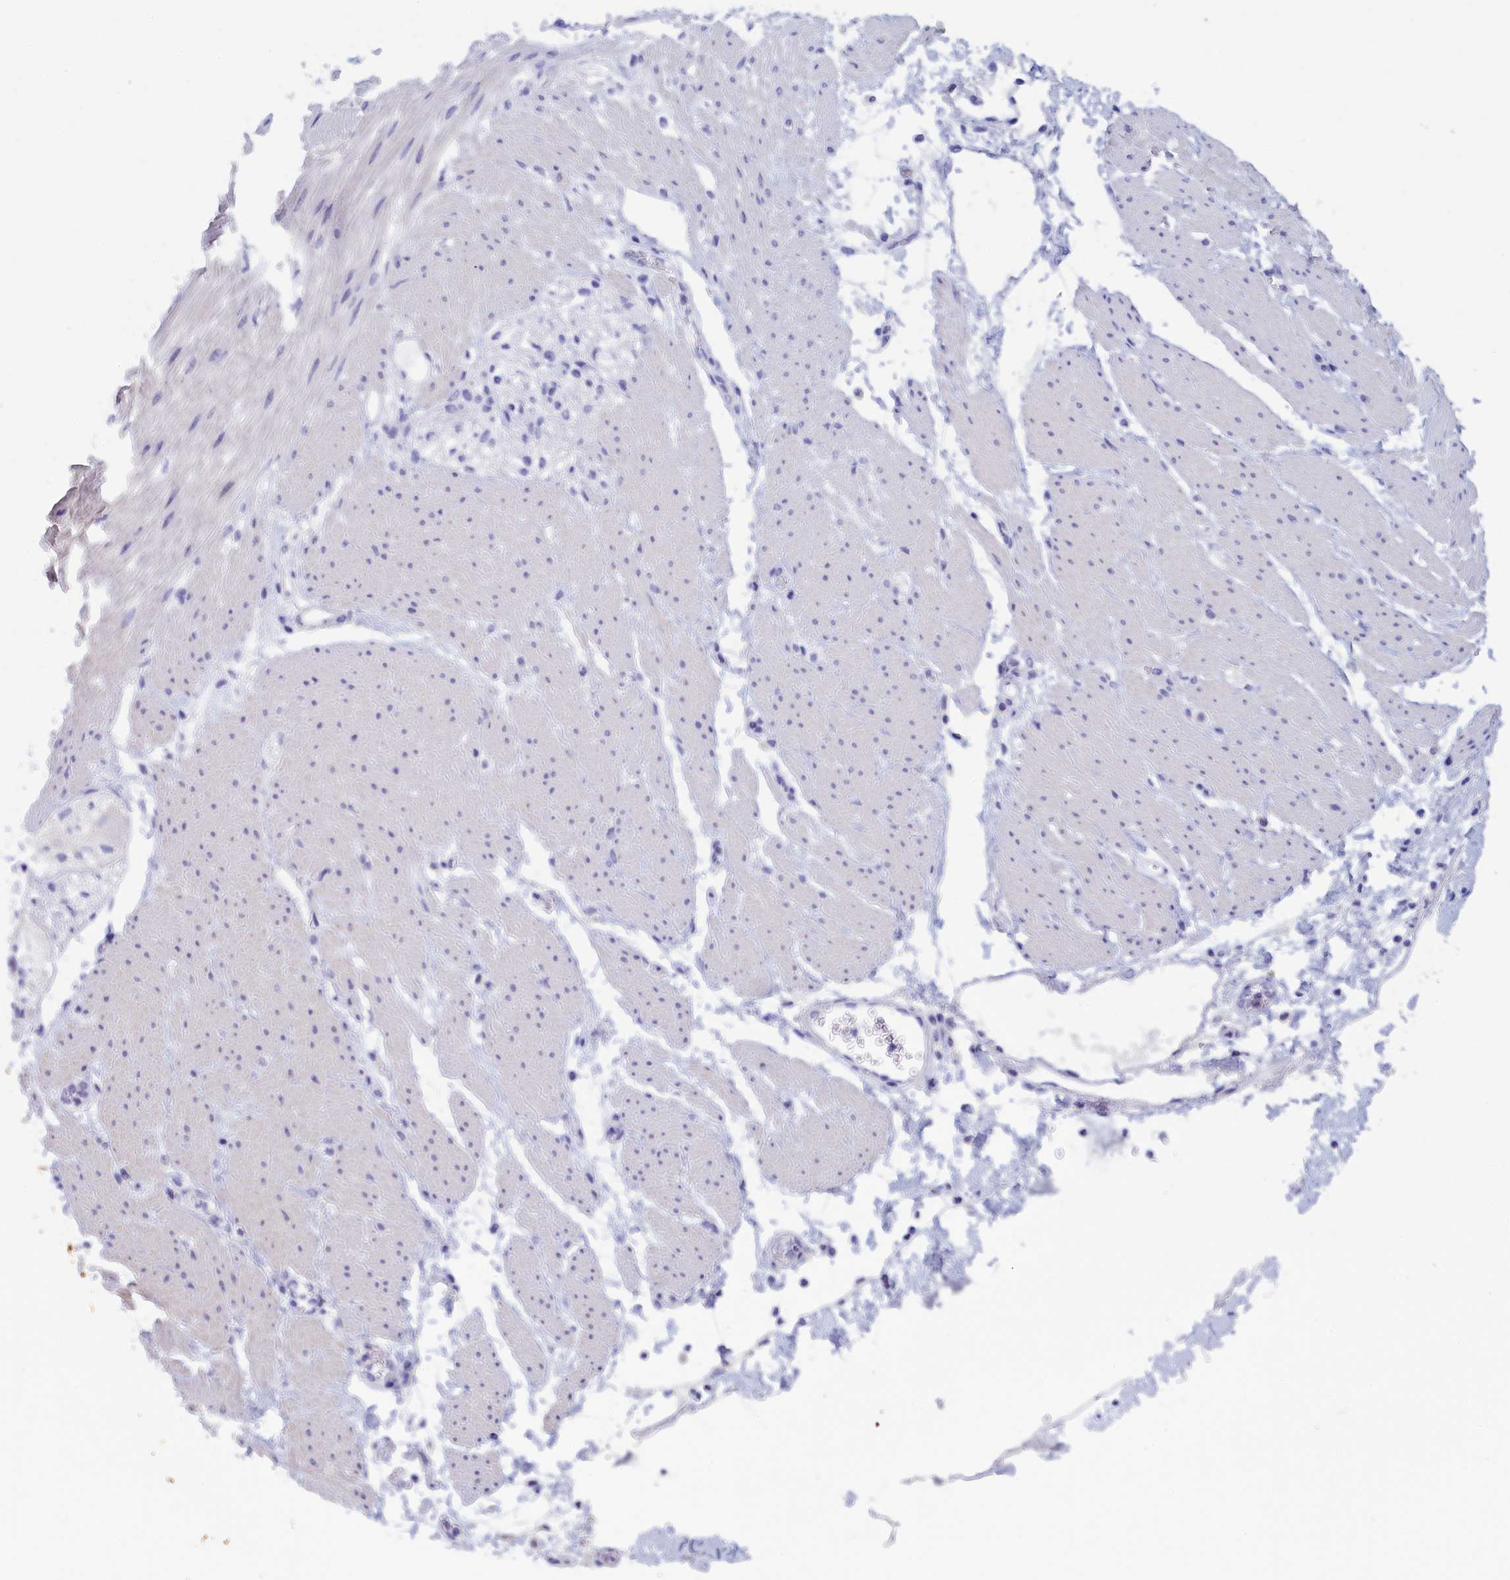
{"staining": {"intensity": "negative", "quantity": "none", "location": "none"}, "tissue": "adipose tissue", "cell_type": "Adipocytes", "image_type": "normal", "snomed": [{"axis": "morphology", "description": "Normal tissue, NOS"}, {"axis": "morphology", "description": "Adenocarcinoma, NOS"}, {"axis": "topography", "description": "Duodenum"}, {"axis": "topography", "description": "Peripheral nerve tissue"}], "caption": "A high-resolution micrograph shows IHC staining of normal adipose tissue, which demonstrates no significant staining in adipocytes.", "gene": "ANKRD2", "patient": {"sex": "female", "age": 60}}